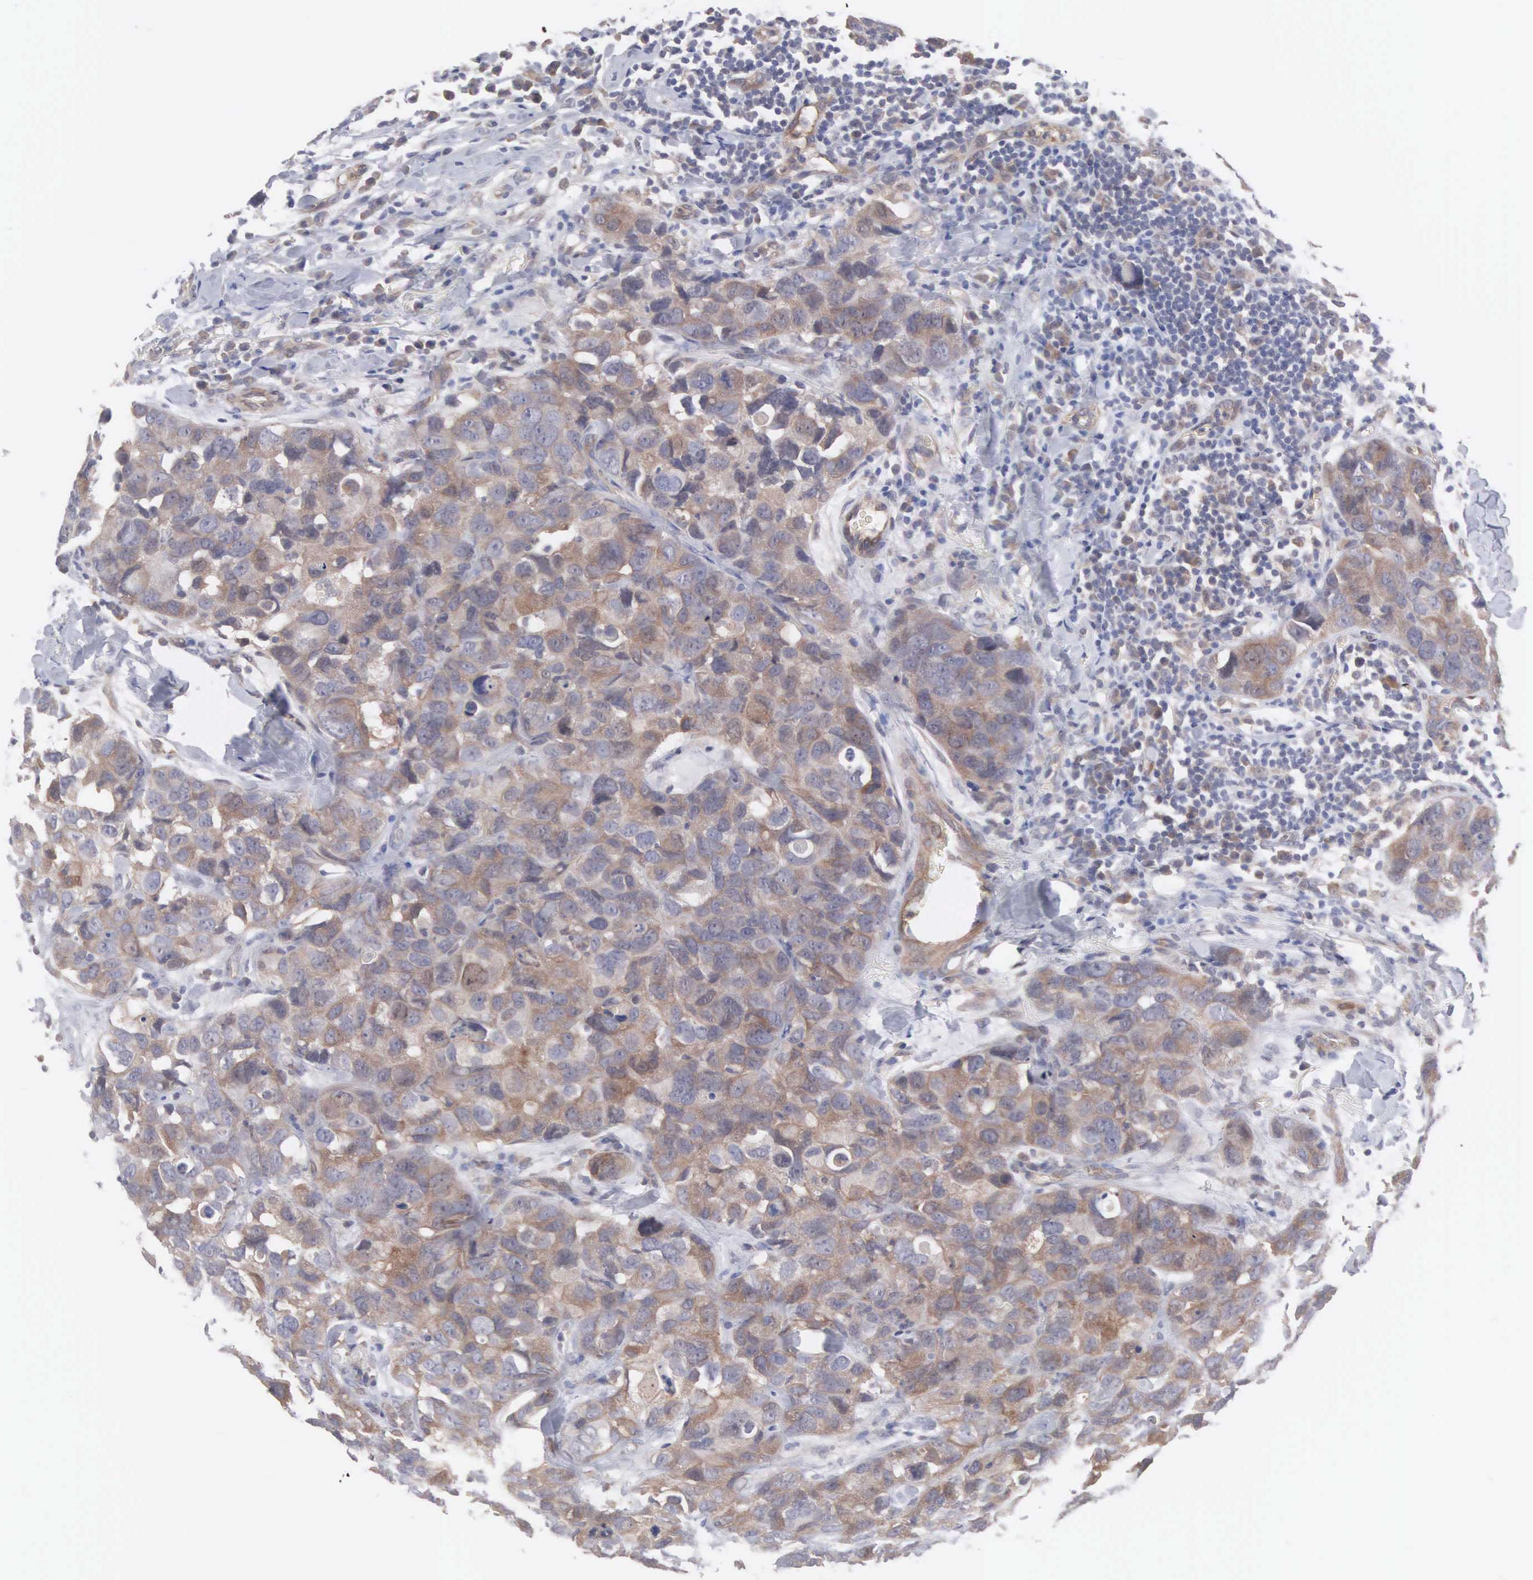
{"staining": {"intensity": "moderate", "quantity": "25%-75%", "location": "cytoplasmic/membranous"}, "tissue": "breast cancer", "cell_type": "Tumor cells", "image_type": "cancer", "snomed": [{"axis": "morphology", "description": "Duct carcinoma"}, {"axis": "topography", "description": "Breast"}], "caption": "The histopathology image exhibits a brown stain indicating the presence of a protein in the cytoplasmic/membranous of tumor cells in intraductal carcinoma (breast). The staining was performed using DAB, with brown indicating positive protein expression. Nuclei are stained blue with hematoxylin.", "gene": "INF2", "patient": {"sex": "female", "age": 91}}